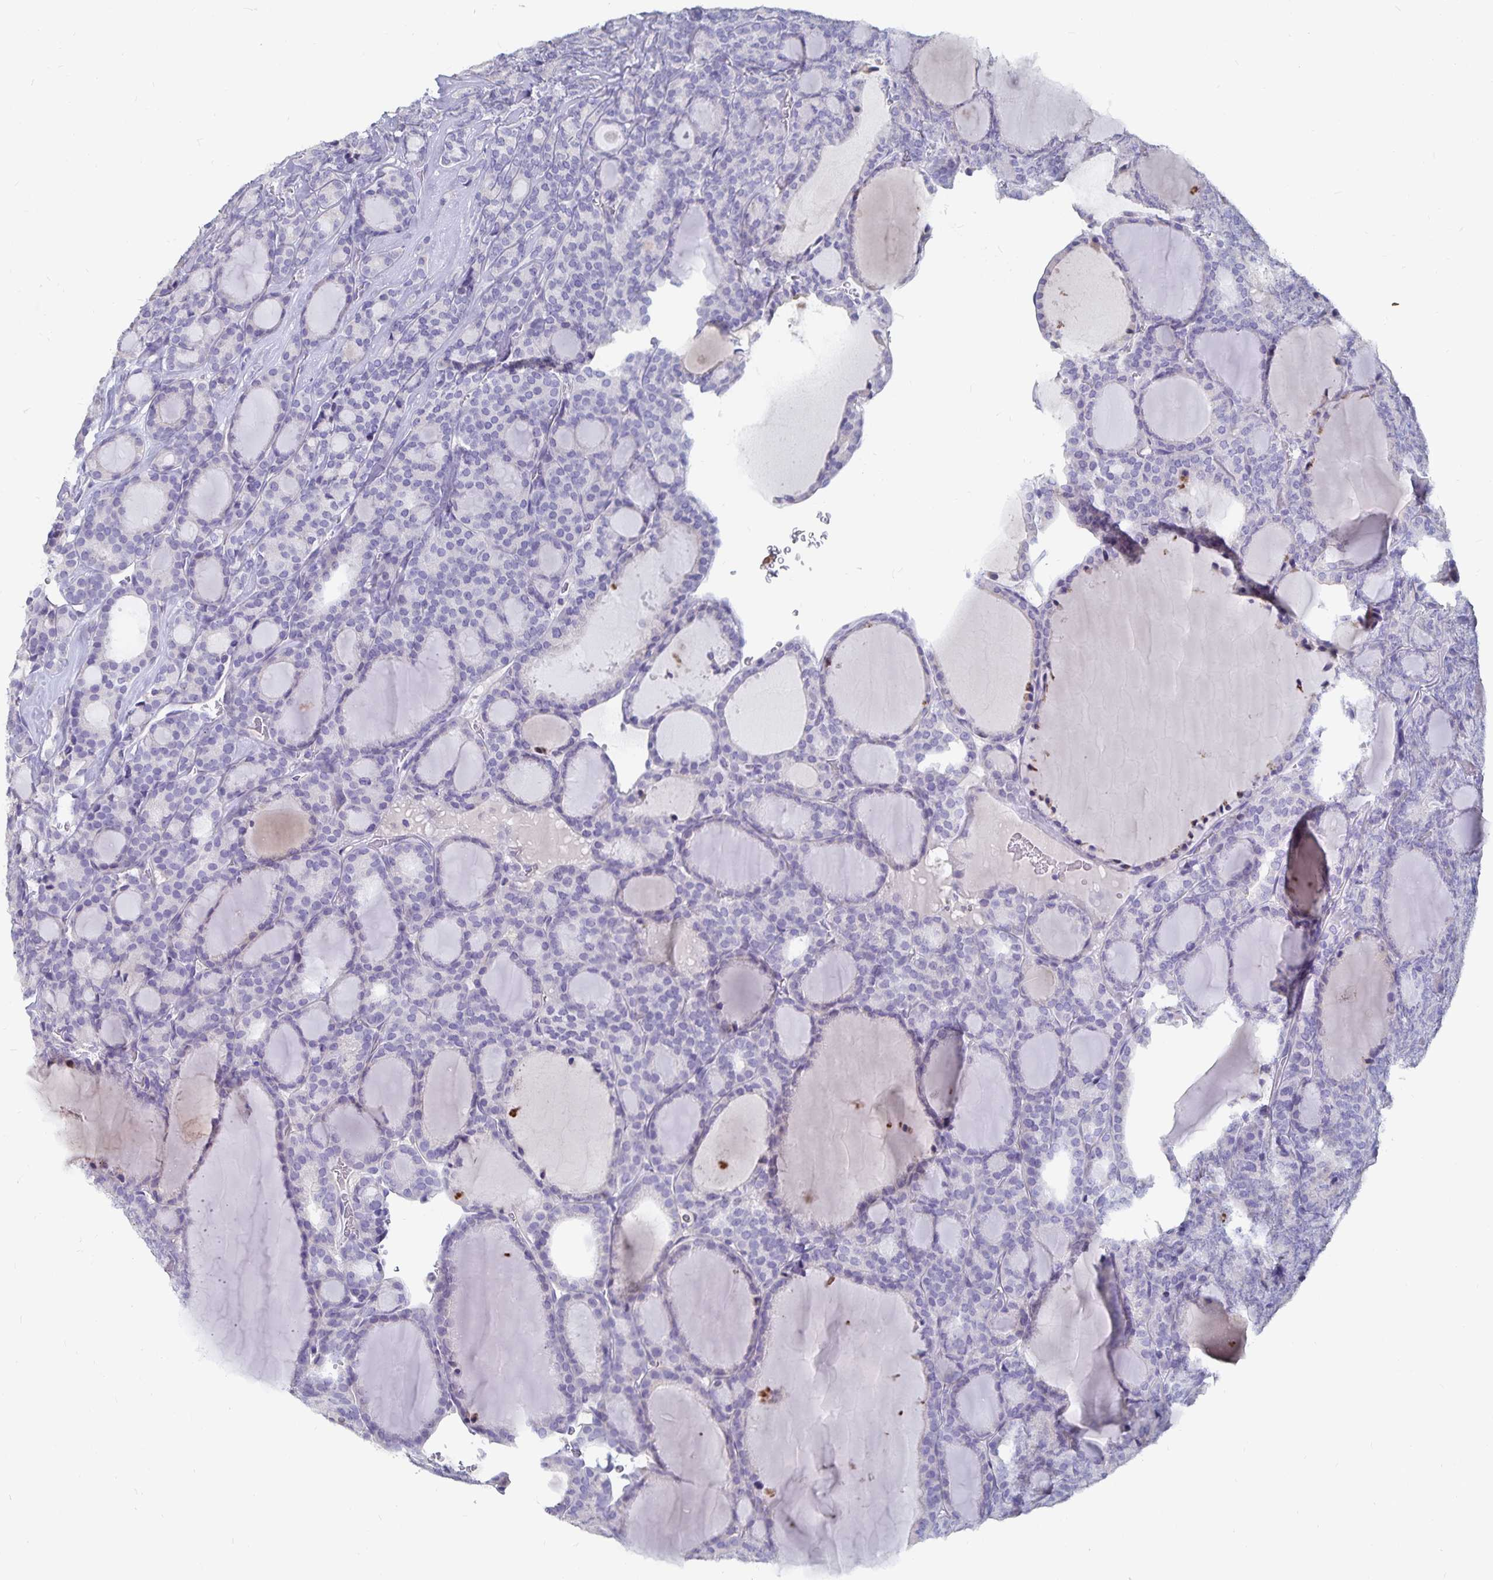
{"staining": {"intensity": "negative", "quantity": "none", "location": "none"}, "tissue": "thyroid cancer", "cell_type": "Tumor cells", "image_type": "cancer", "snomed": [{"axis": "morphology", "description": "Follicular adenoma carcinoma, NOS"}, {"axis": "topography", "description": "Thyroid gland"}], "caption": "An image of thyroid follicular adenoma carcinoma stained for a protein exhibits no brown staining in tumor cells.", "gene": "CFAP69", "patient": {"sex": "male", "age": 74}}